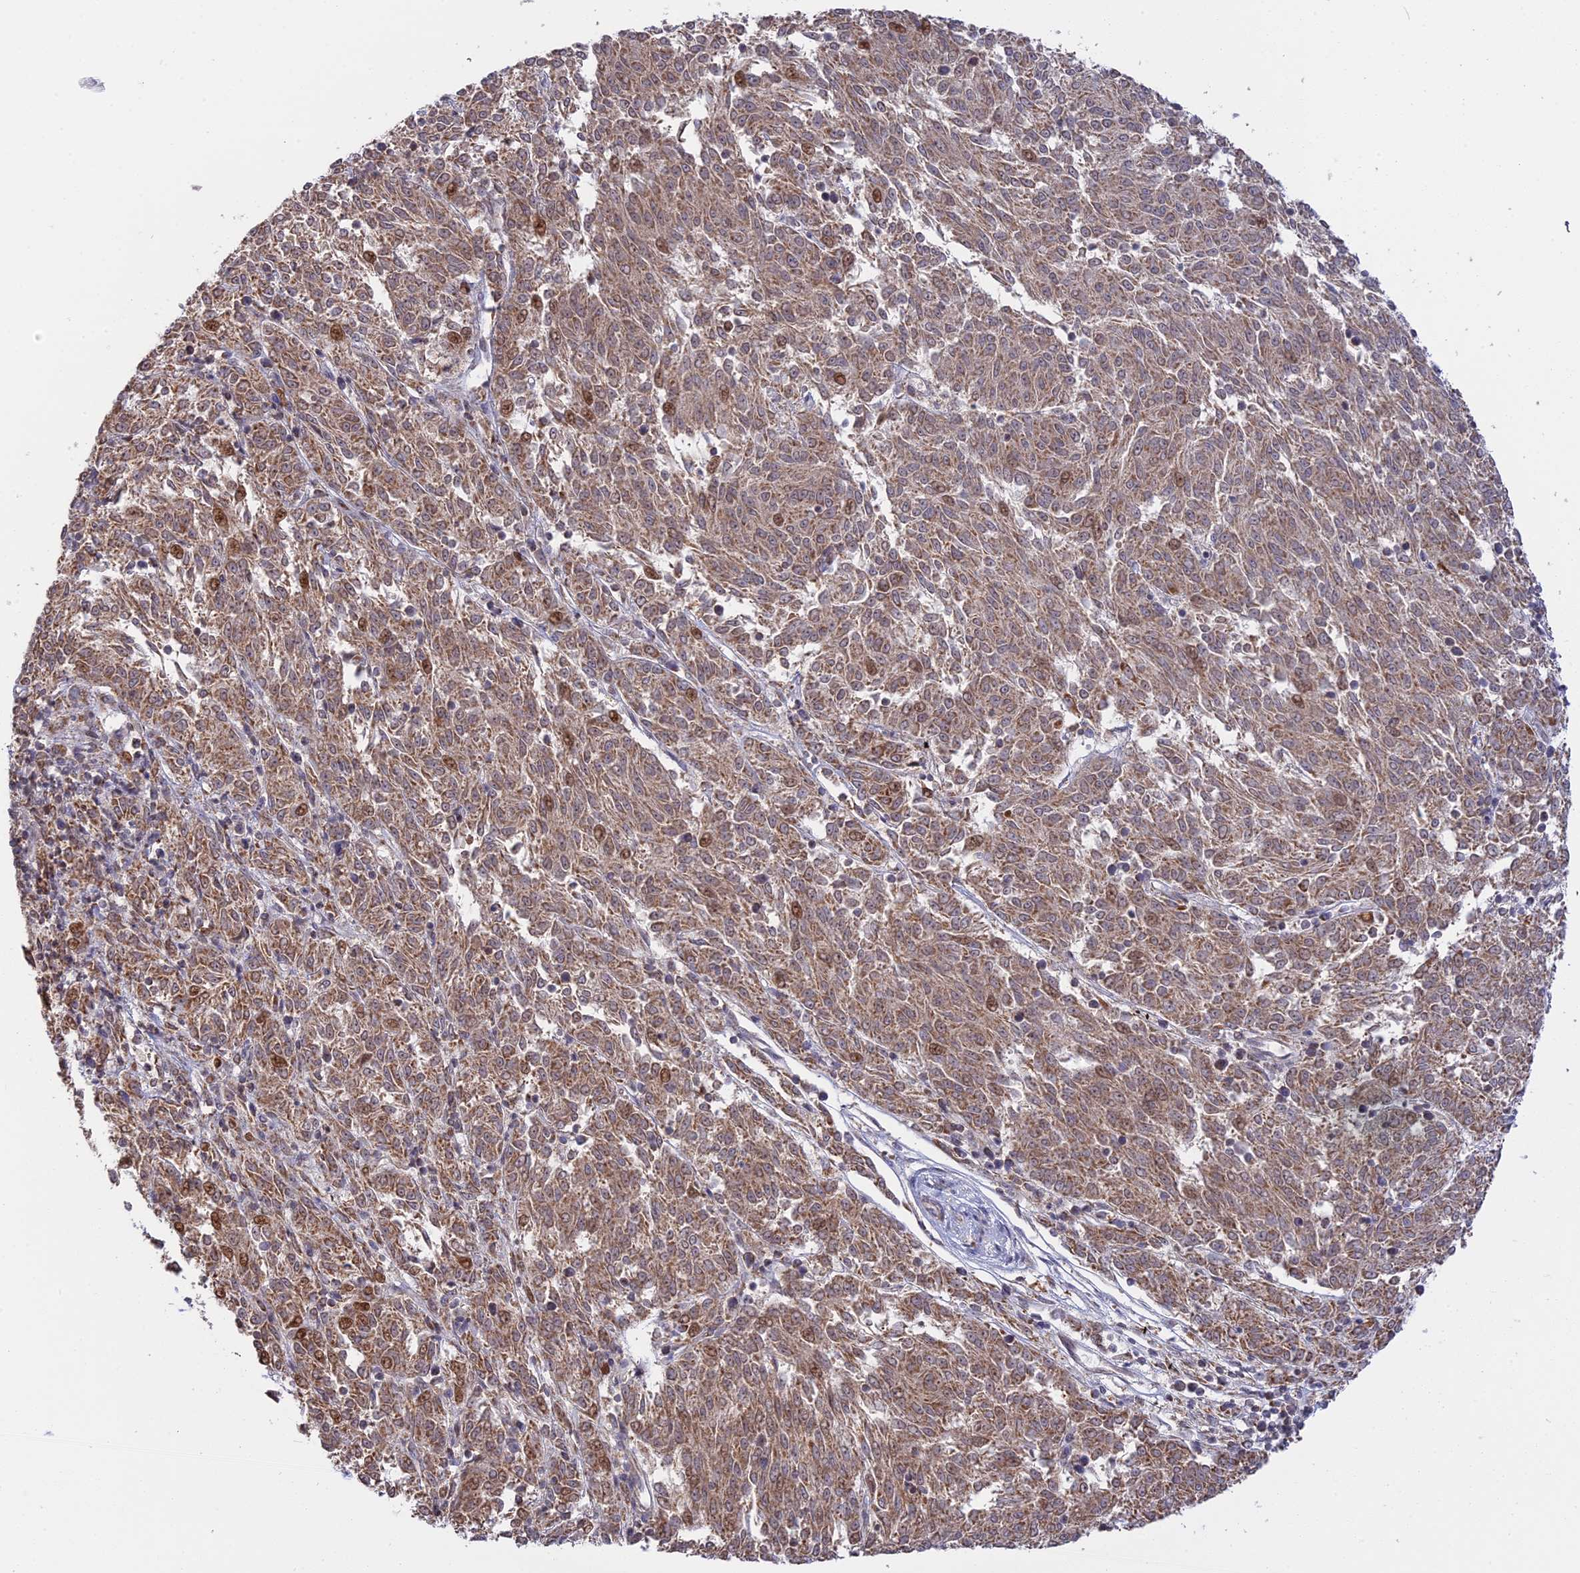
{"staining": {"intensity": "moderate", "quantity": ">75%", "location": "cytoplasmic/membranous"}, "tissue": "melanoma", "cell_type": "Tumor cells", "image_type": "cancer", "snomed": [{"axis": "morphology", "description": "Malignant melanoma, NOS"}, {"axis": "topography", "description": "Skin"}], "caption": "Immunohistochemical staining of human melanoma exhibits medium levels of moderate cytoplasmic/membranous protein expression in about >75% of tumor cells.", "gene": "GSKIP", "patient": {"sex": "female", "age": 72}}